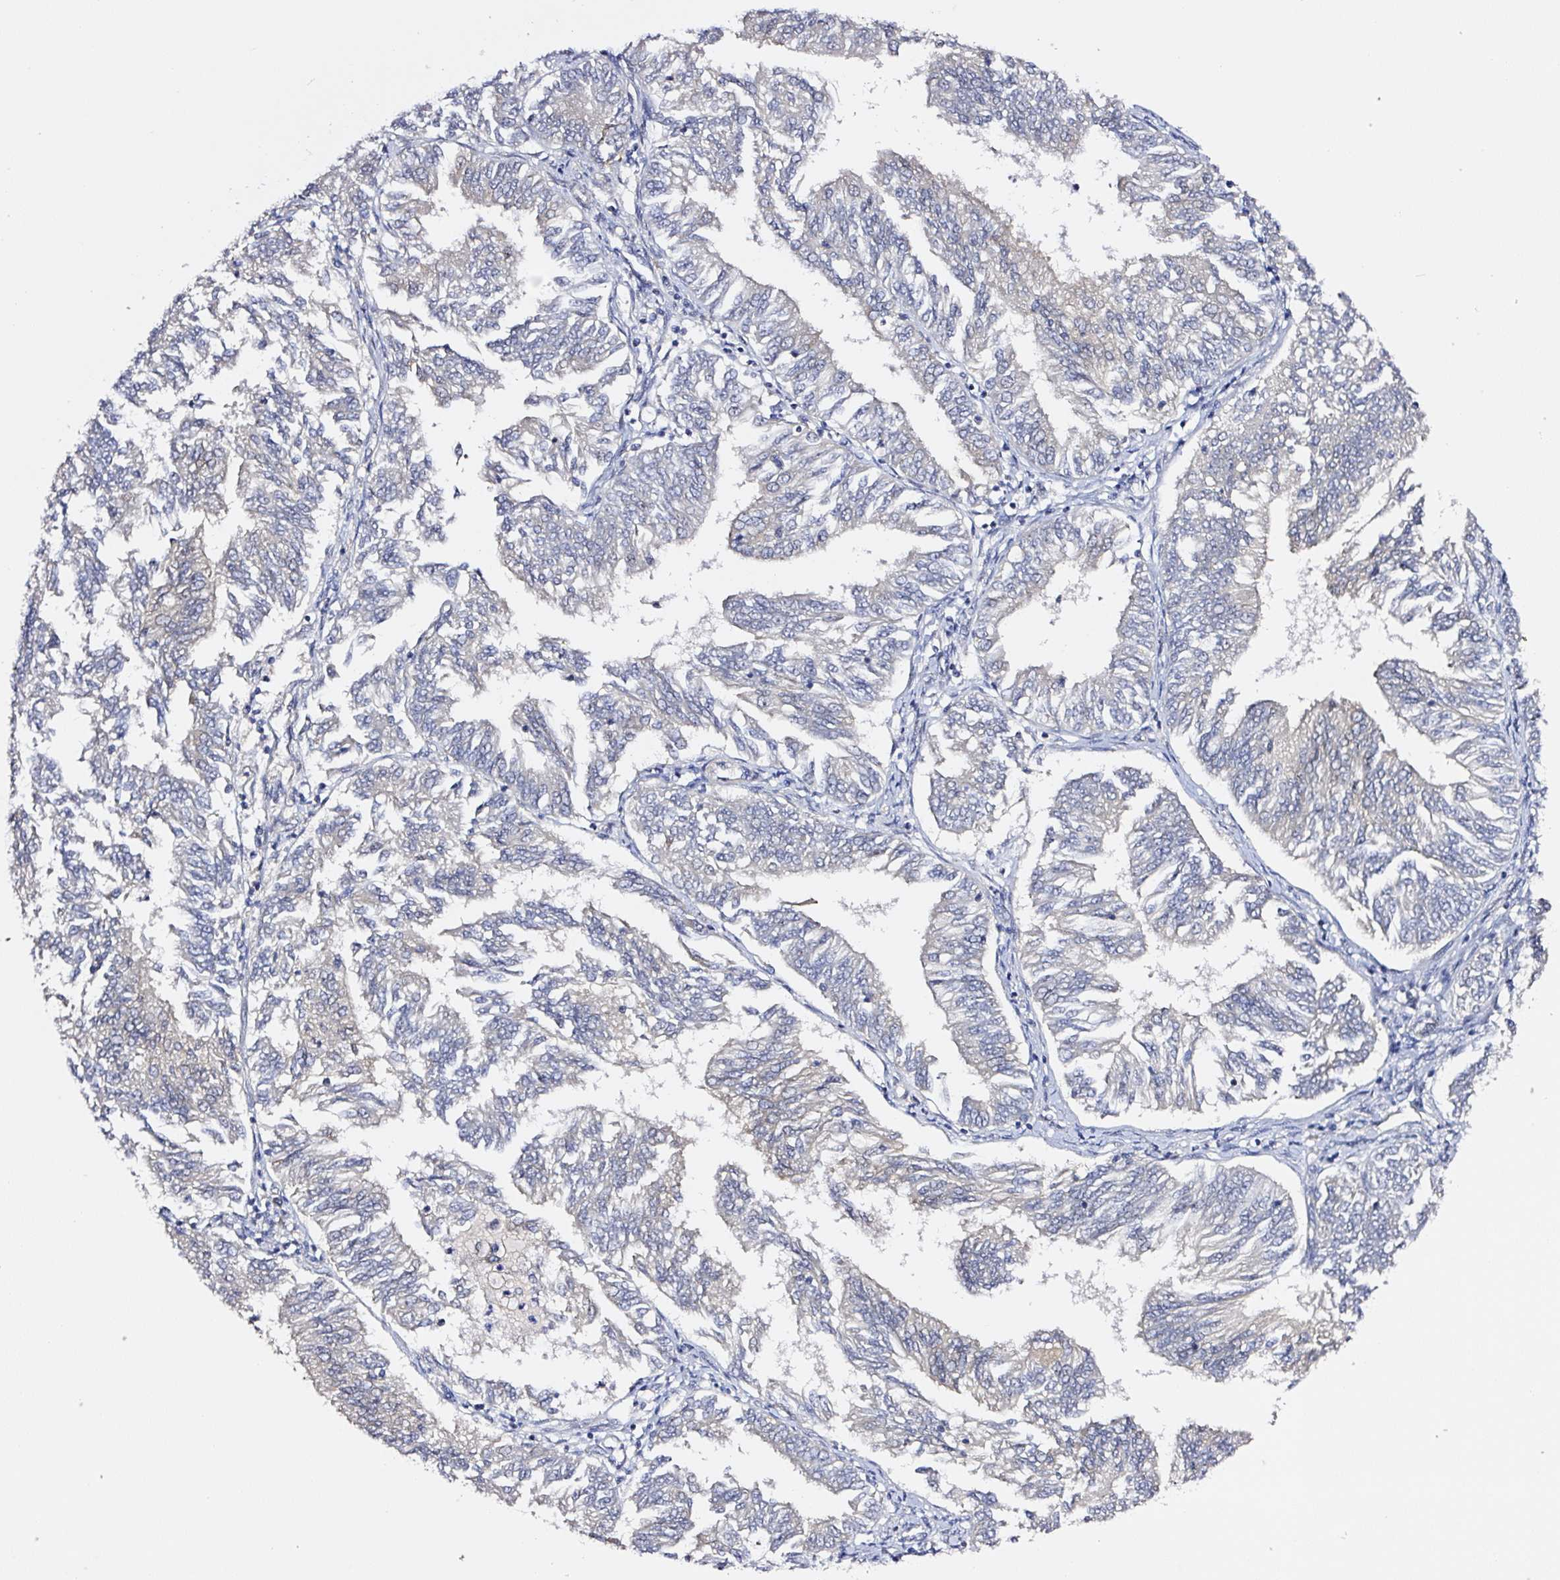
{"staining": {"intensity": "negative", "quantity": "none", "location": "none"}, "tissue": "endometrial cancer", "cell_type": "Tumor cells", "image_type": "cancer", "snomed": [{"axis": "morphology", "description": "Adenocarcinoma, NOS"}, {"axis": "topography", "description": "Endometrium"}], "caption": "There is no significant positivity in tumor cells of adenocarcinoma (endometrial).", "gene": "PRKAA2", "patient": {"sex": "female", "age": 58}}